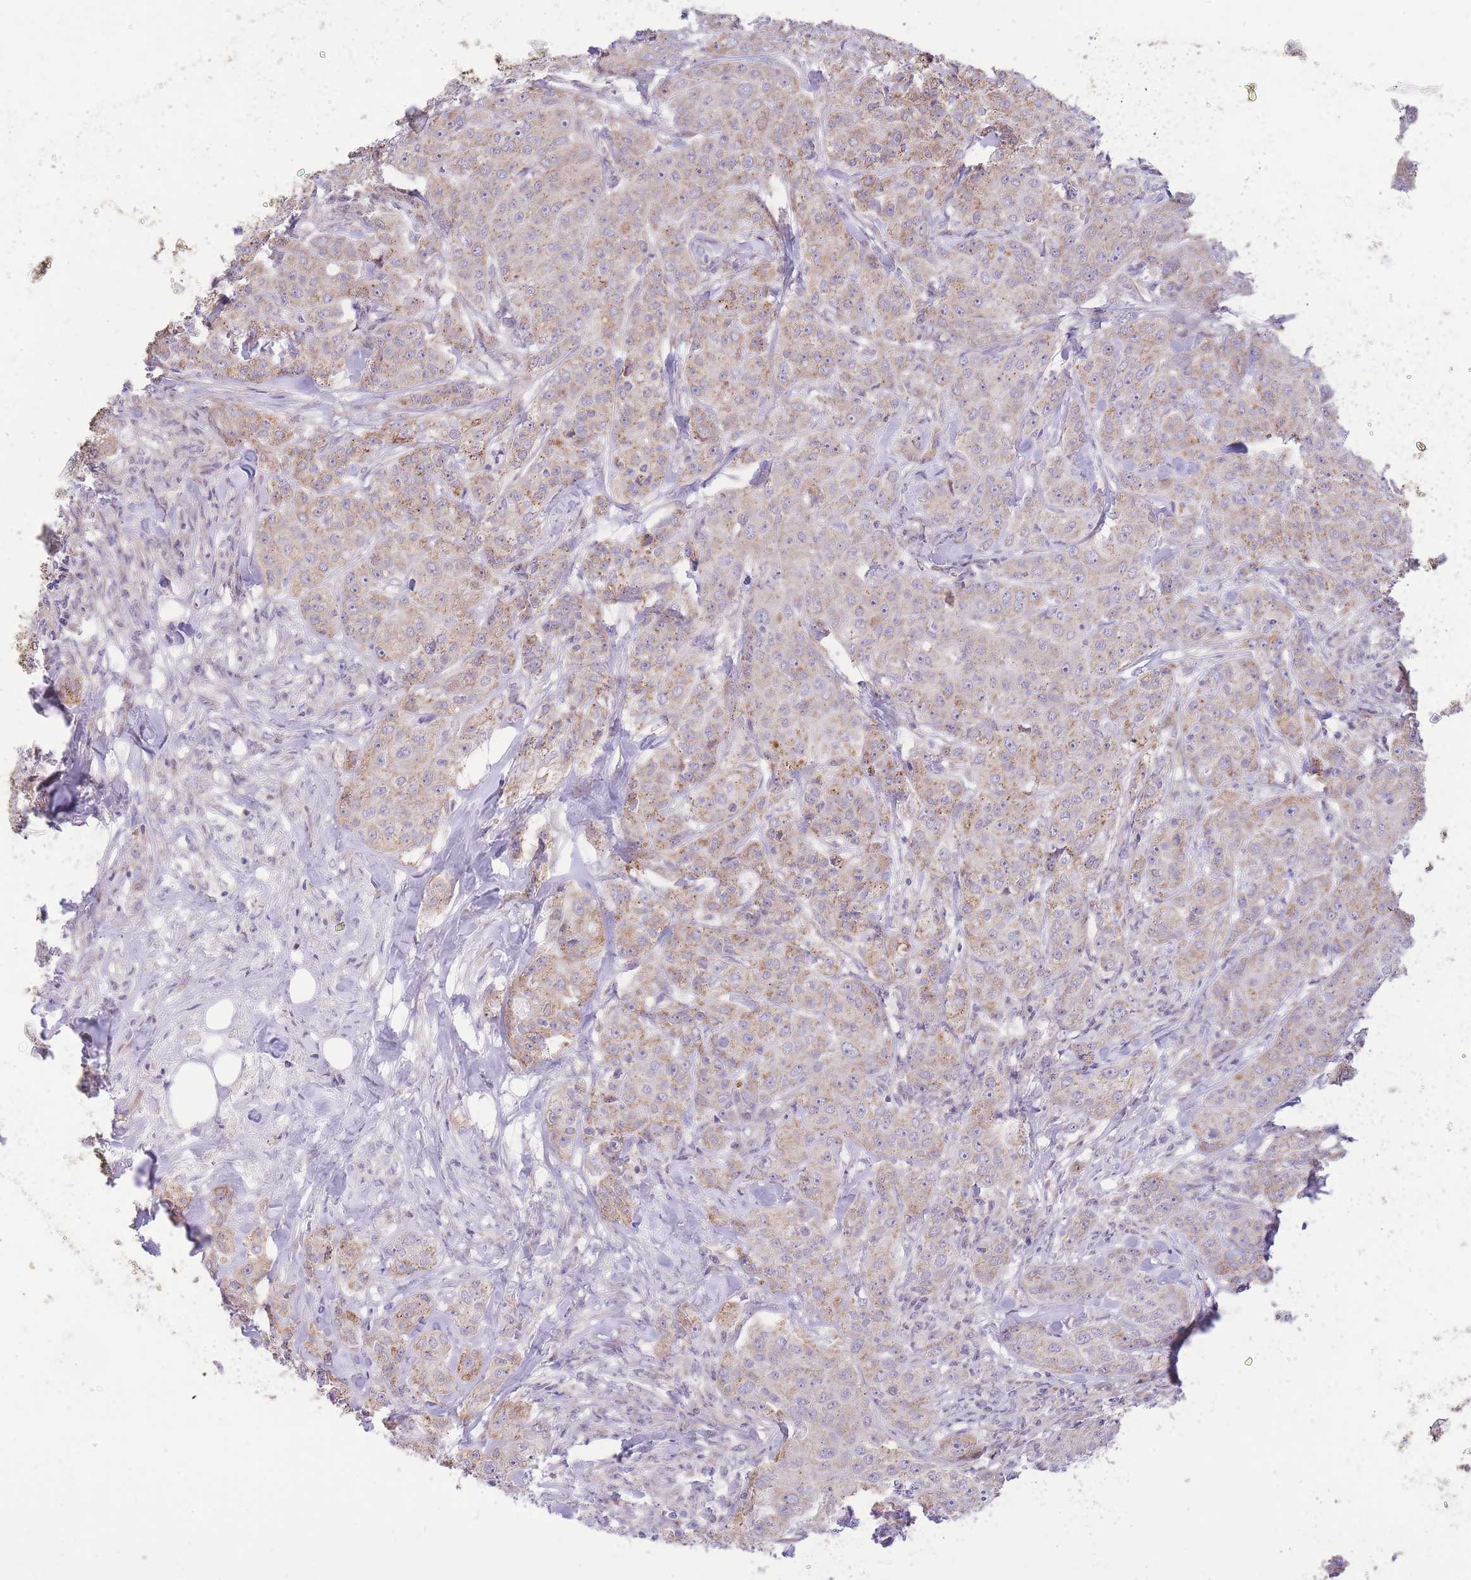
{"staining": {"intensity": "weak", "quantity": ">75%", "location": "cytoplasmic/membranous"}, "tissue": "breast cancer", "cell_type": "Tumor cells", "image_type": "cancer", "snomed": [{"axis": "morphology", "description": "Duct carcinoma"}, {"axis": "topography", "description": "Breast"}], "caption": "Breast cancer stained with immunohistochemistry (IHC) demonstrates weak cytoplasmic/membranous positivity in about >75% of tumor cells. (DAB (3,3'-diaminobenzidine) IHC with brightfield microscopy, high magnification).", "gene": "TOPAZ1", "patient": {"sex": "female", "age": 43}}